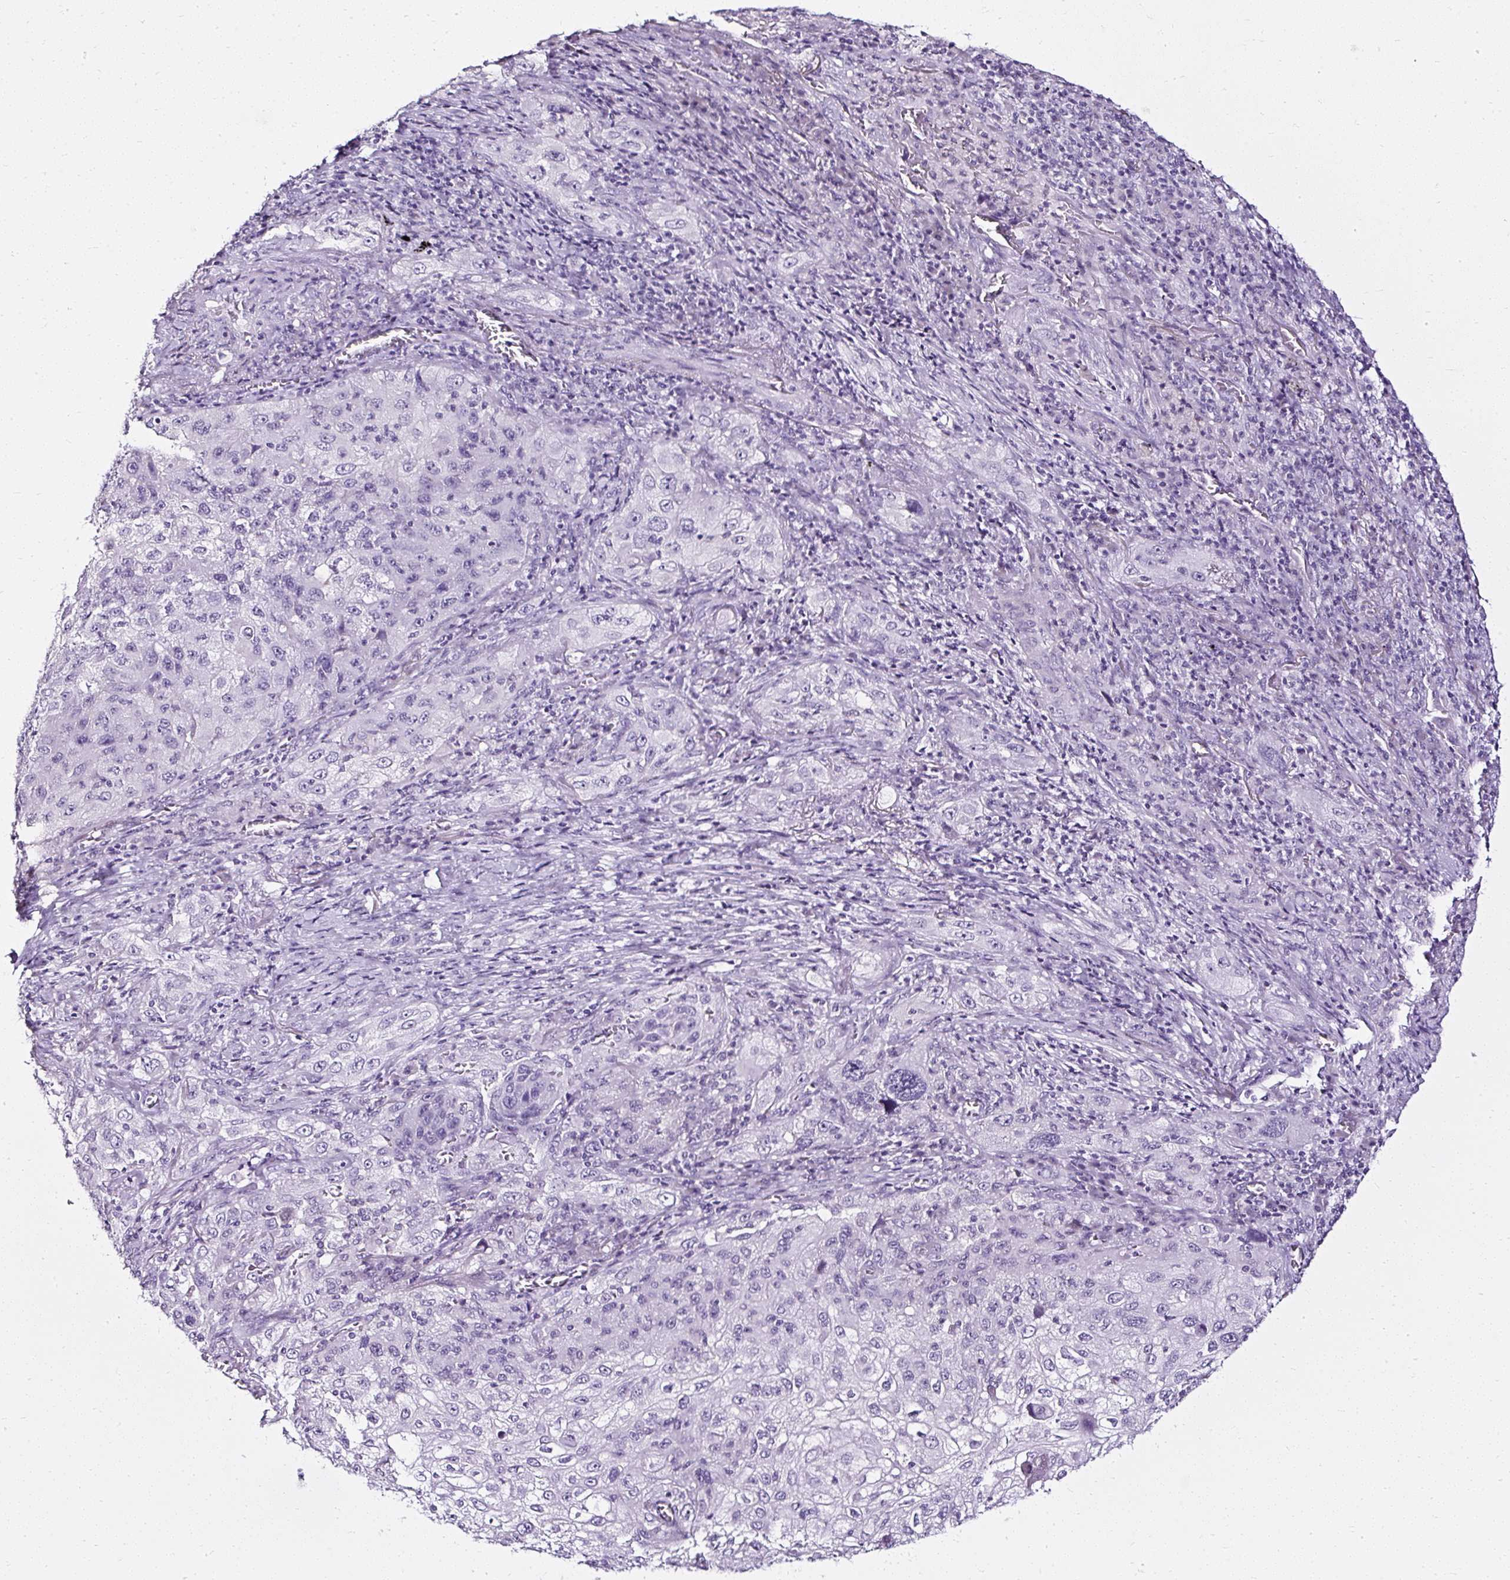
{"staining": {"intensity": "negative", "quantity": "none", "location": "none"}, "tissue": "lung cancer", "cell_type": "Tumor cells", "image_type": "cancer", "snomed": [{"axis": "morphology", "description": "Squamous cell carcinoma, NOS"}, {"axis": "topography", "description": "Lung"}], "caption": "Immunohistochemistry (IHC) photomicrograph of neoplastic tissue: lung squamous cell carcinoma stained with DAB (3,3'-diaminobenzidine) displays no significant protein positivity in tumor cells. The staining was performed using DAB to visualize the protein expression in brown, while the nuclei were stained in blue with hematoxylin (Magnification: 20x).", "gene": "ATP2A1", "patient": {"sex": "female", "age": 69}}